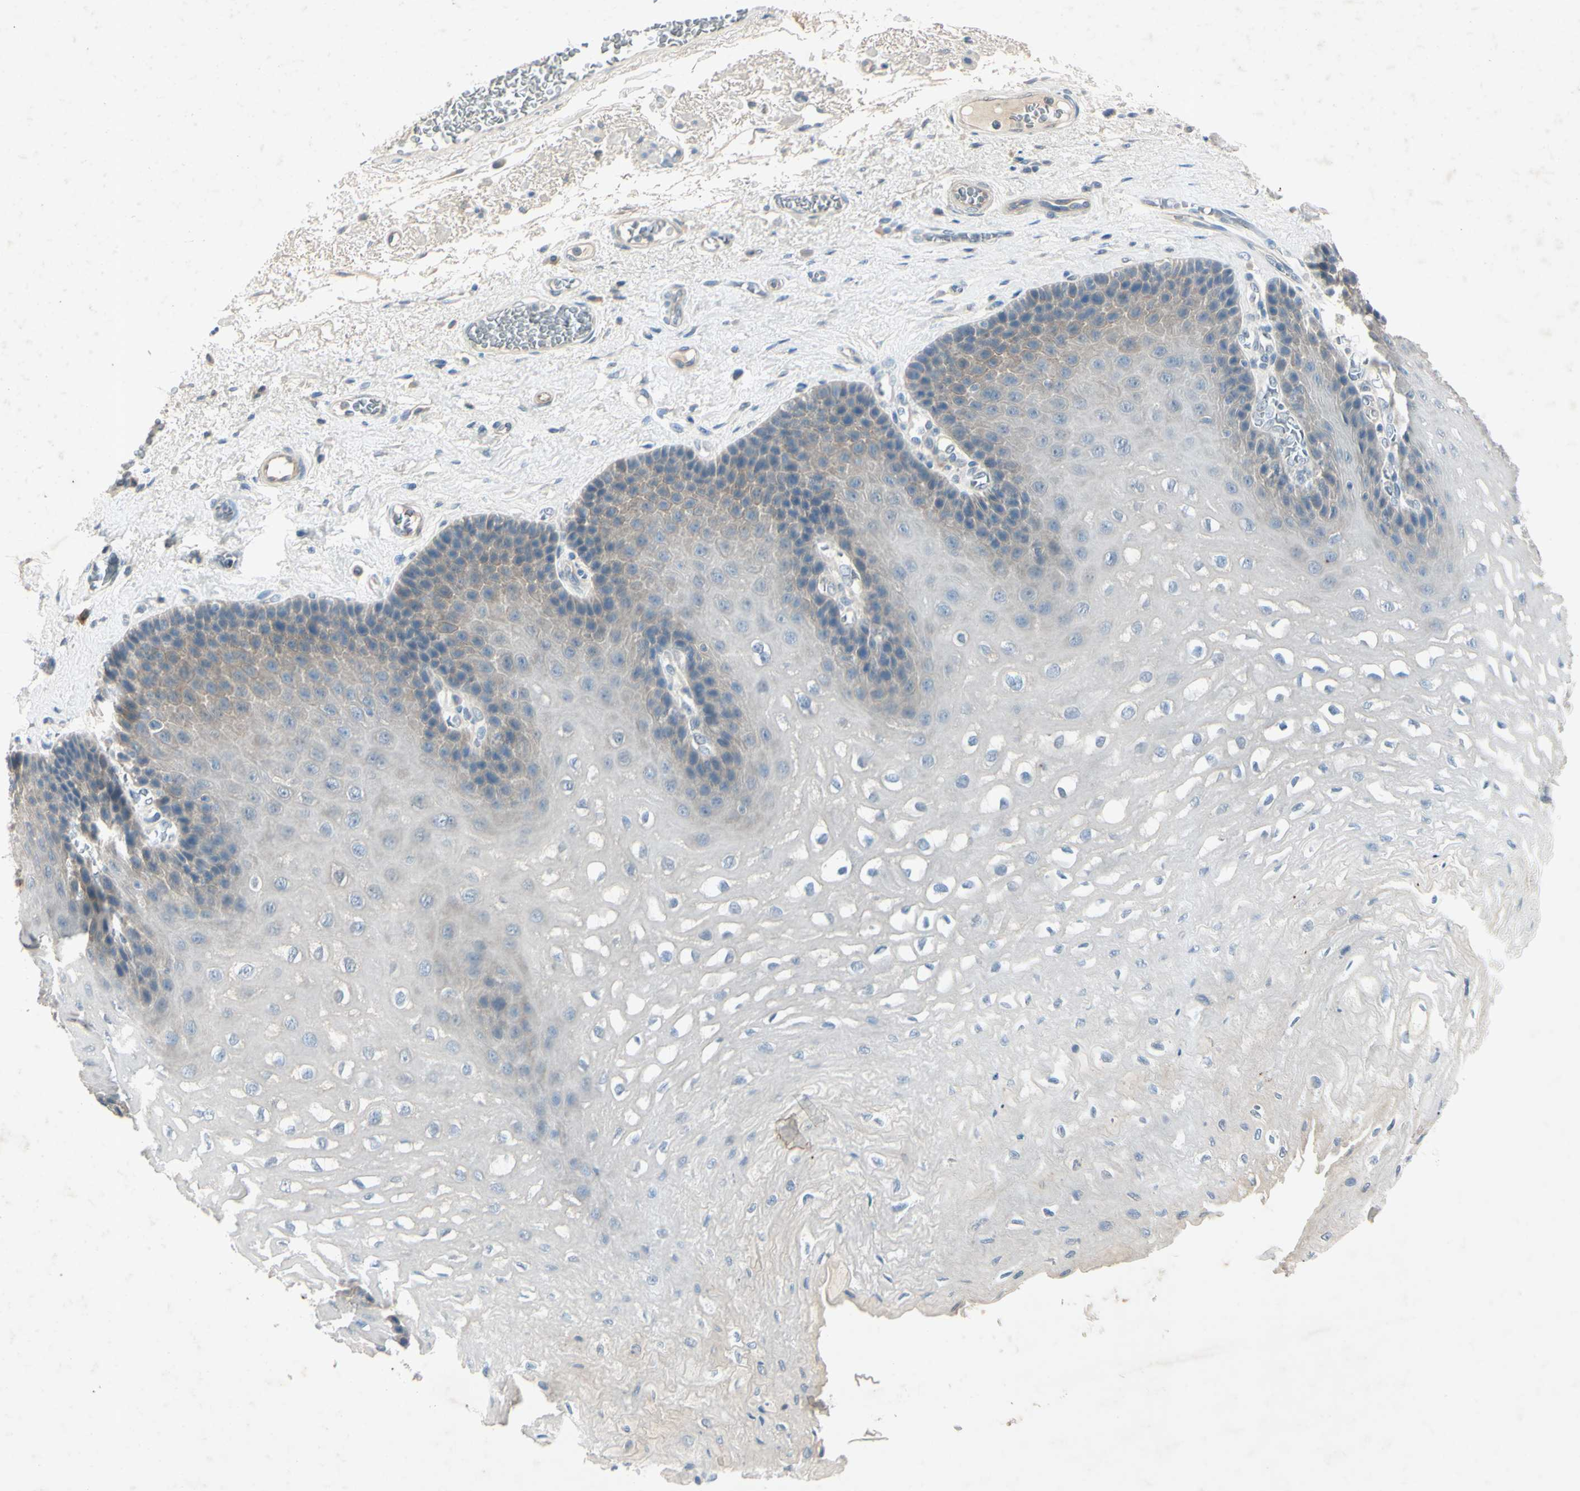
{"staining": {"intensity": "moderate", "quantity": "<25%", "location": "cytoplasmic/membranous"}, "tissue": "esophagus", "cell_type": "Squamous epithelial cells", "image_type": "normal", "snomed": [{"axis": "morphology", "description": "Normal tissue, NOS"}, {"axis": "topography", "description": "Esophagus"}], "caption": "This is an image of IHC staining of unremarkable esophagus, which shows moderate staining in the cytoplasmic/membranous of squamous epithelial cells.", "gene": "AATK", "patient": {"sex": "female", "age": 72}}